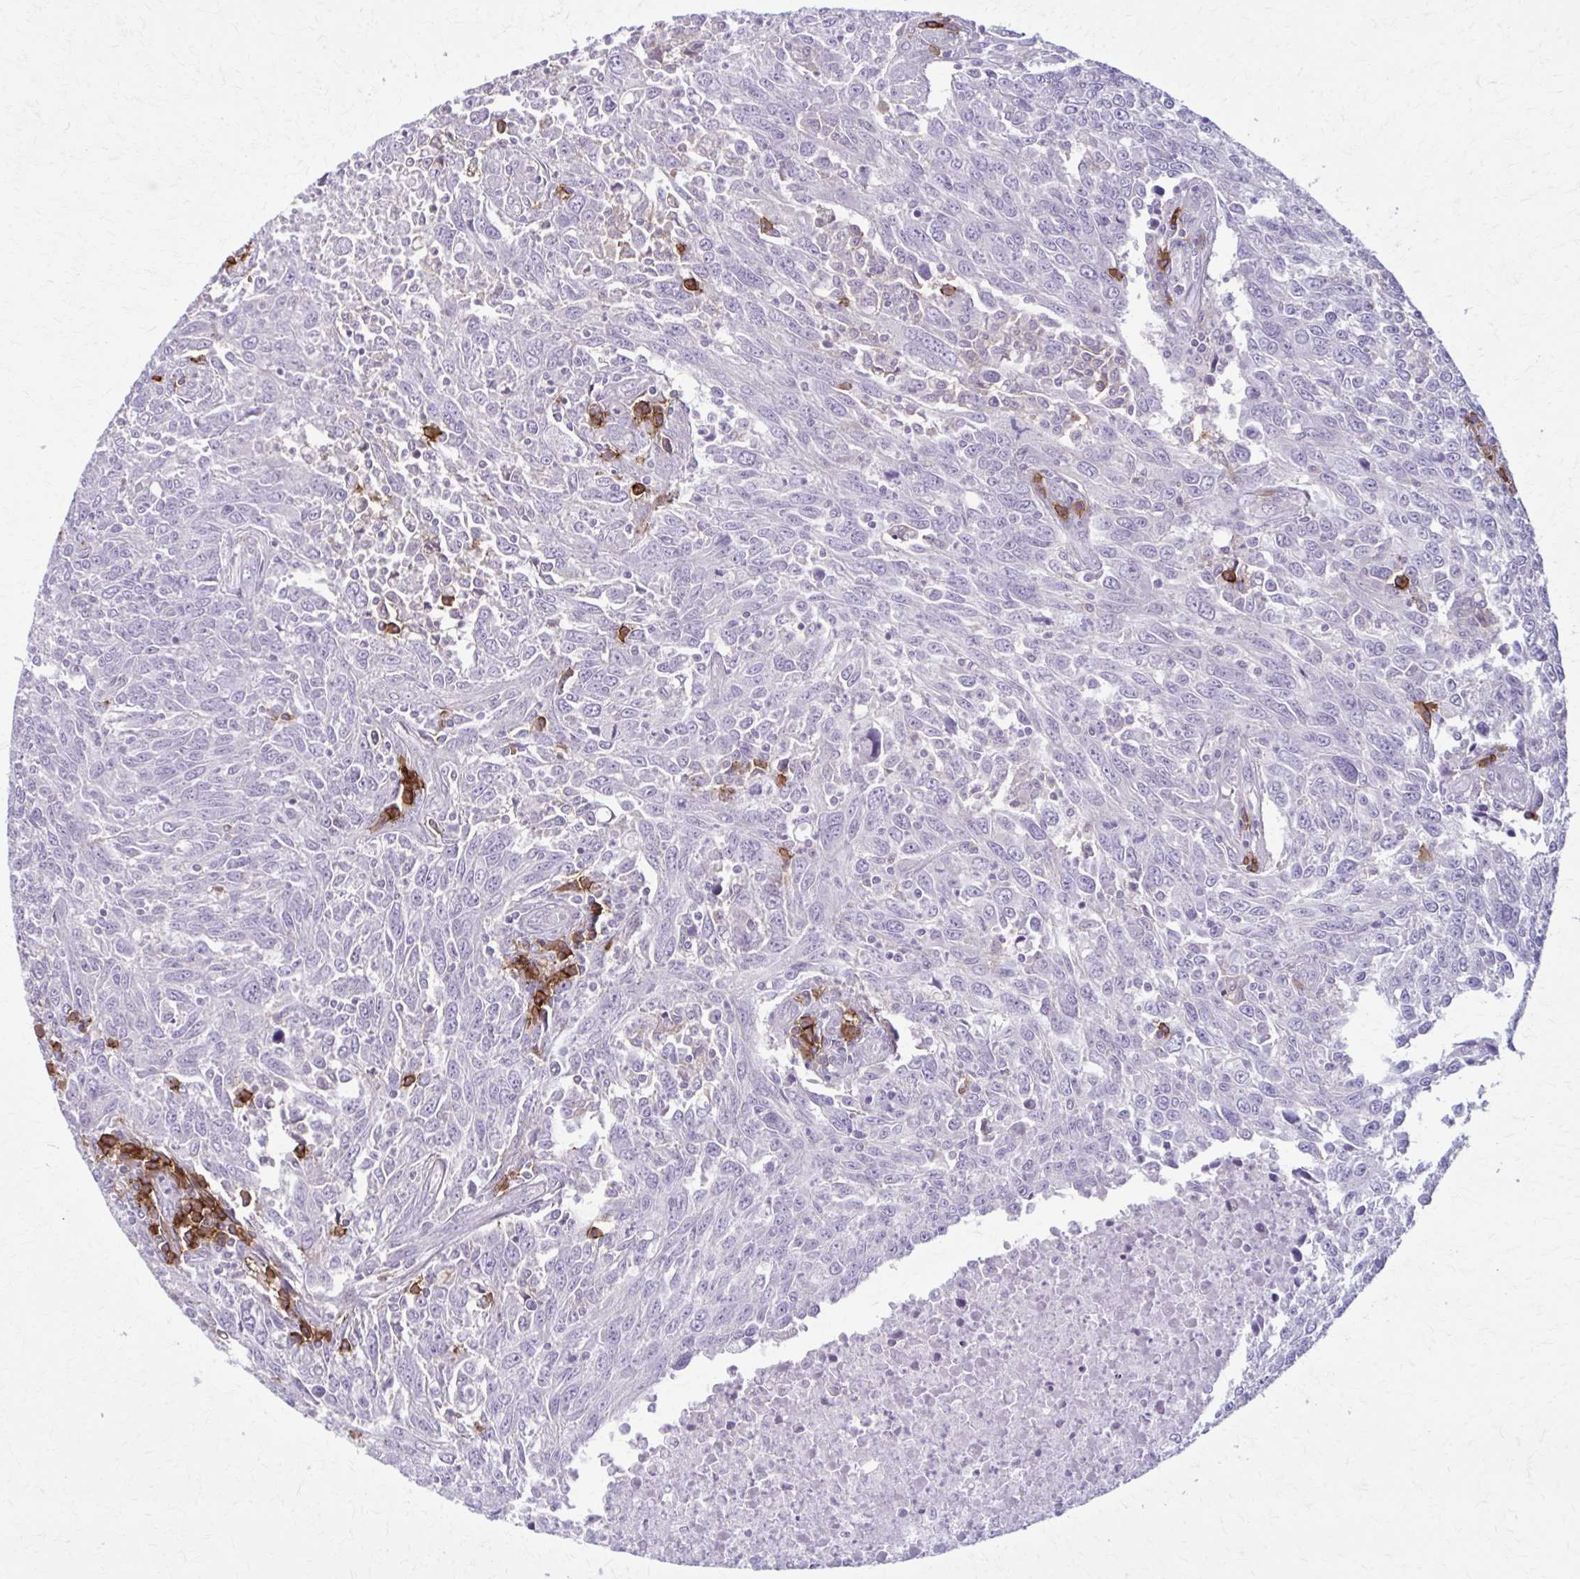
{"staining": {"intensity": "negative", "quantity": "none", "location": "none"}, "tissue": "breast cancer", "cell_type": "Tumor cells", "image_type": "cancer", "snomed": [{"axis": "morphology", "description": "Duct carcinoma"}, {"axis": "topography", "description": "Breast"}], "caption": "Immunohistochemistry of human breast invasive ductal carcinoma displays no staining in tumor cells.", "gene": "CD38", "patient": {"sex": "female", "age": 50}}